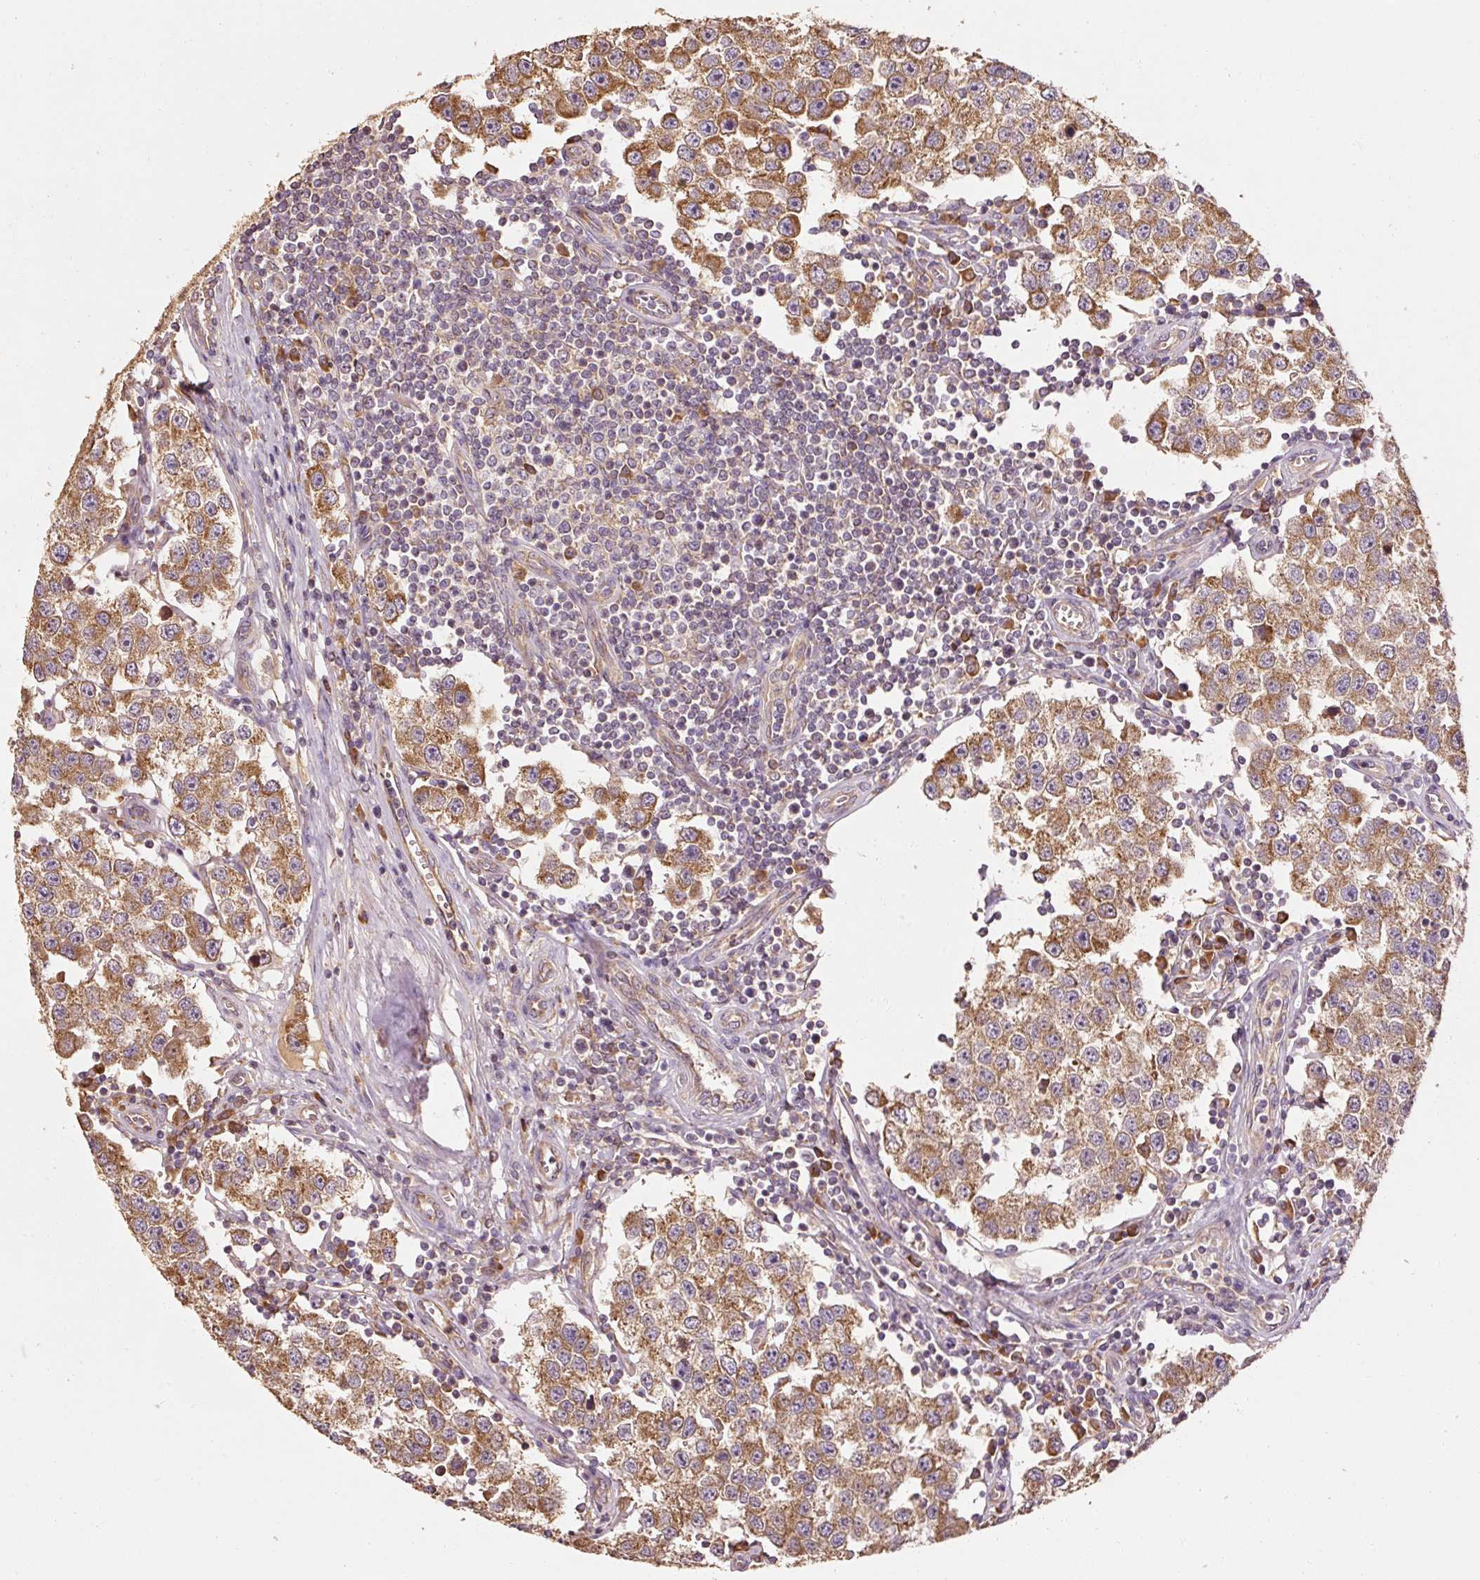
{"staining": {"intensity": "moderate", "quantity": ">75%", "location": "cytoplasmic/membranous"}, "tissue": "testis cancer", "cell_type": "Tumor cells", "image_type": "cancer", "snomed": [{"axis": "morphology", "description": "Seminoma, NOS"}, {"axis": "topography", "description": "Testis"}], "caption": "Testis cancer stained for a protein (brown) shows moderate cytoplasmic/membranous positive expression in approximately >75% of tumor cells.", "gene": "EFHC1", "patient": {"sex": "male", "age": 34}}